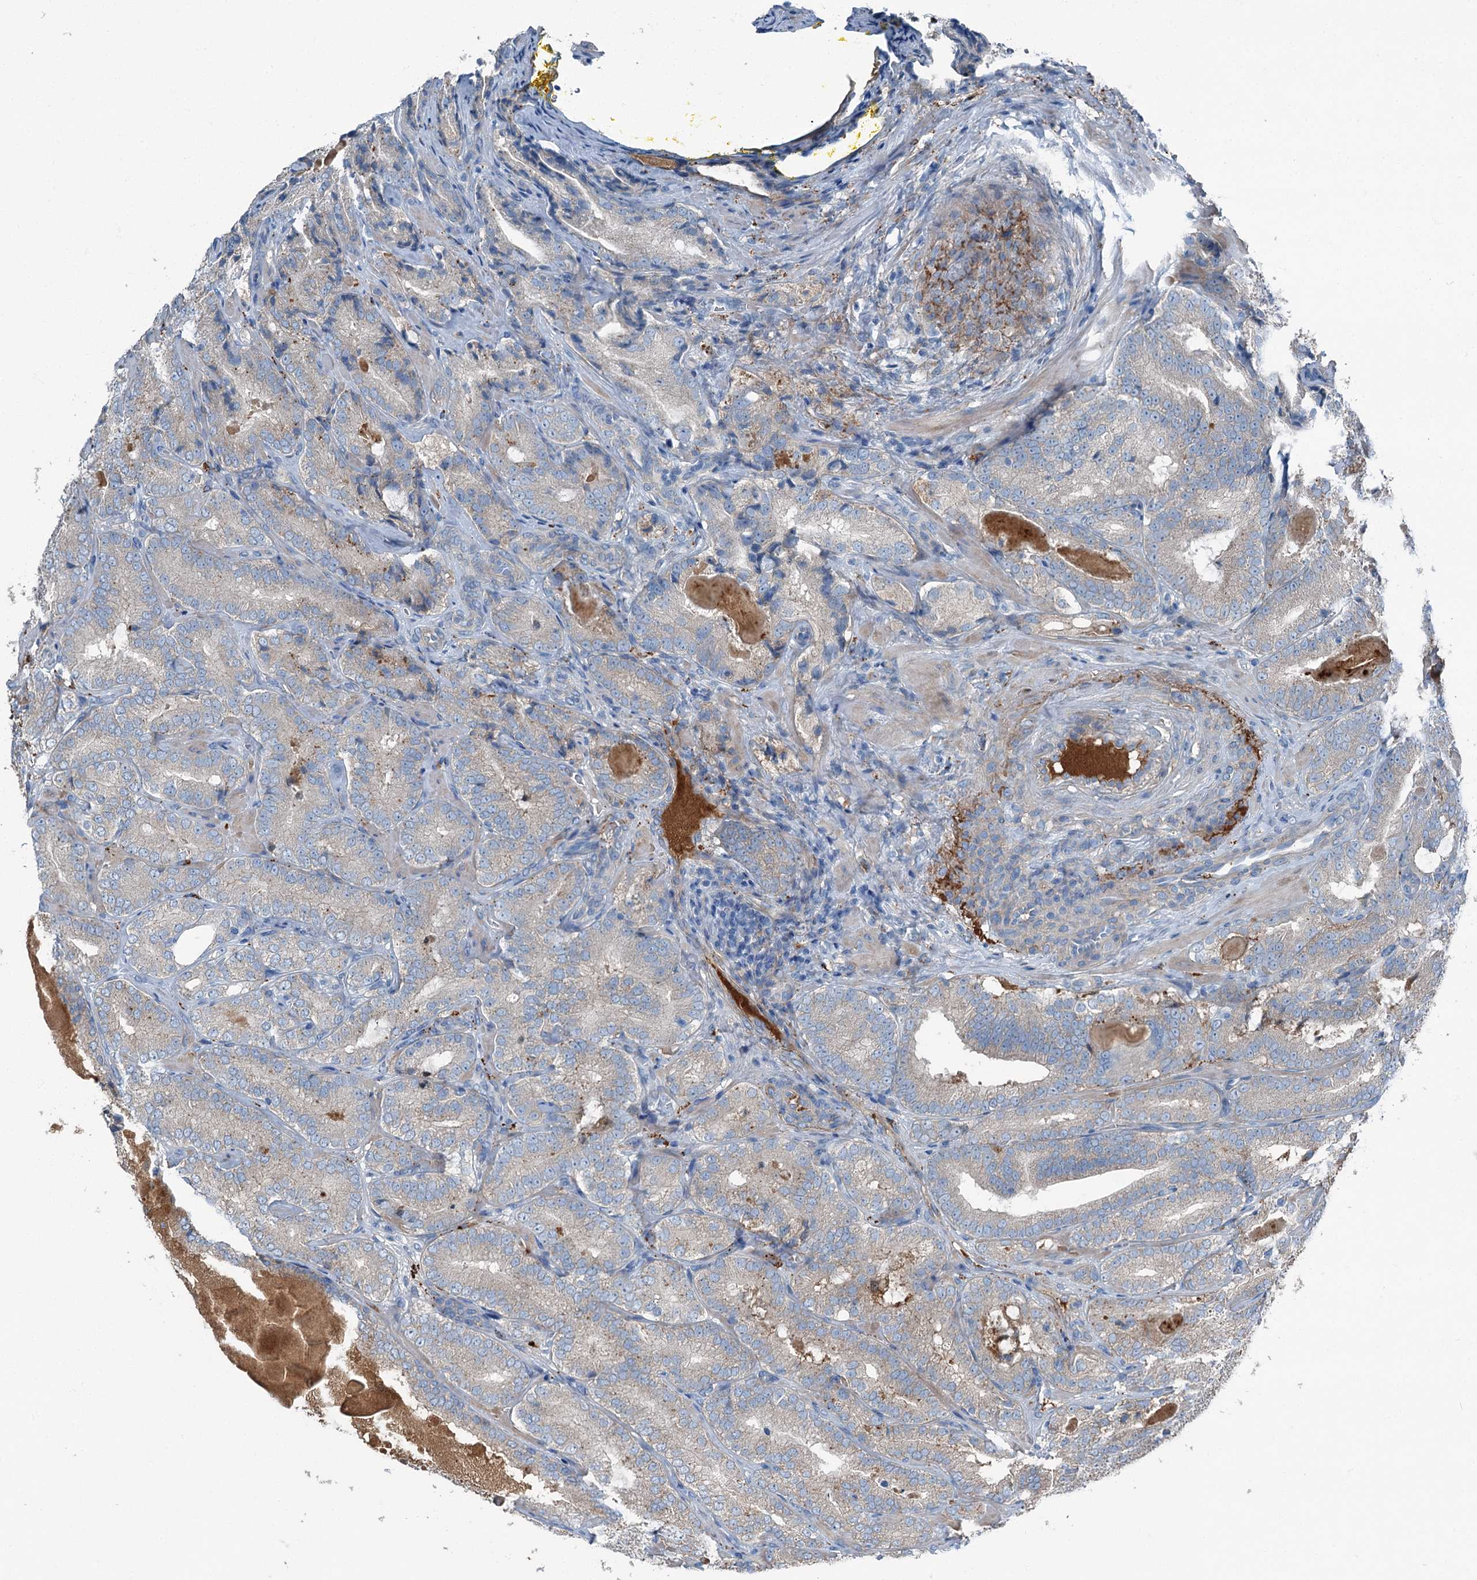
{"staining": {"intensity": "moderate", "quantity": "25%-75%", "location": "cytoplasmic/membranous"}, "tissue": "prostate cancer", "cell_type": "Tumor cells", "image_type": "cancer", "snomed": [{"axis": "morphology", "description": "Adenocarcinoma, High grade"}, {"axis": "topography", "description": "Prostate"}], "caption": "Human prostate cancer (high-grade adenocarcinoma) stained with a protein marker shows moderate staining in tumor cells.", "gene": "AXL", "patient": {"sex": "male", "age": 57}}